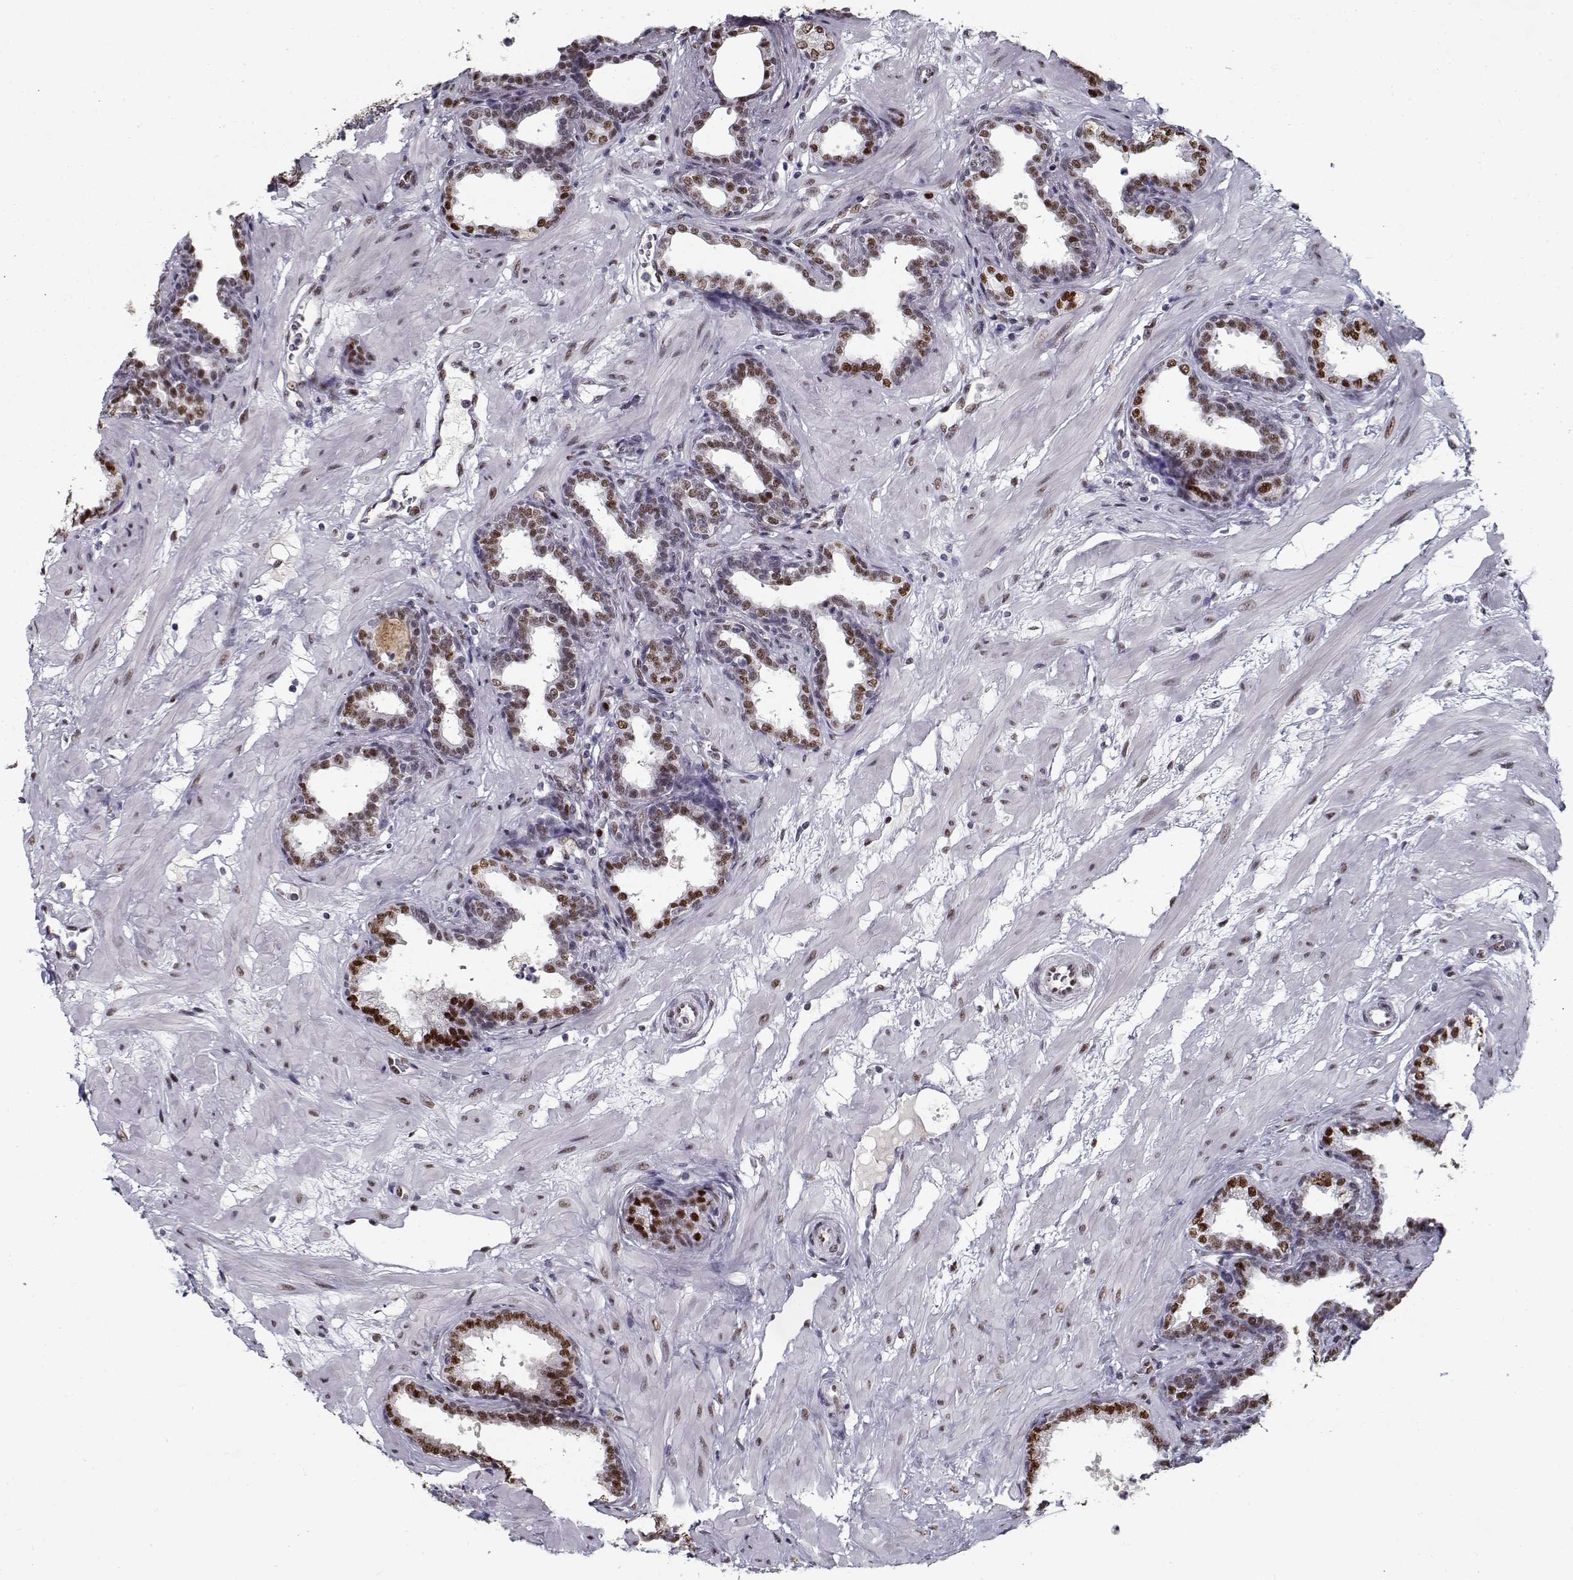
{"staining": {"intensity": "moderate", "quantity": "25%-75%", "location": "nuclear"}, "tissue": "prostate", "cell_type": "Glandular cells", "image_type": "normal", "snomed": [{"axis": "morphology", "description": "Normal tissue, NOS"}, {"axis": "topography", "description": "Prostate"}], "caption": "Glandular cells demonstrate moderate nuclear expression in about 25%-75% of cells in normal prostate.", "gene": "PRMT1", "patient": {"sex": "male", "age": 37}}